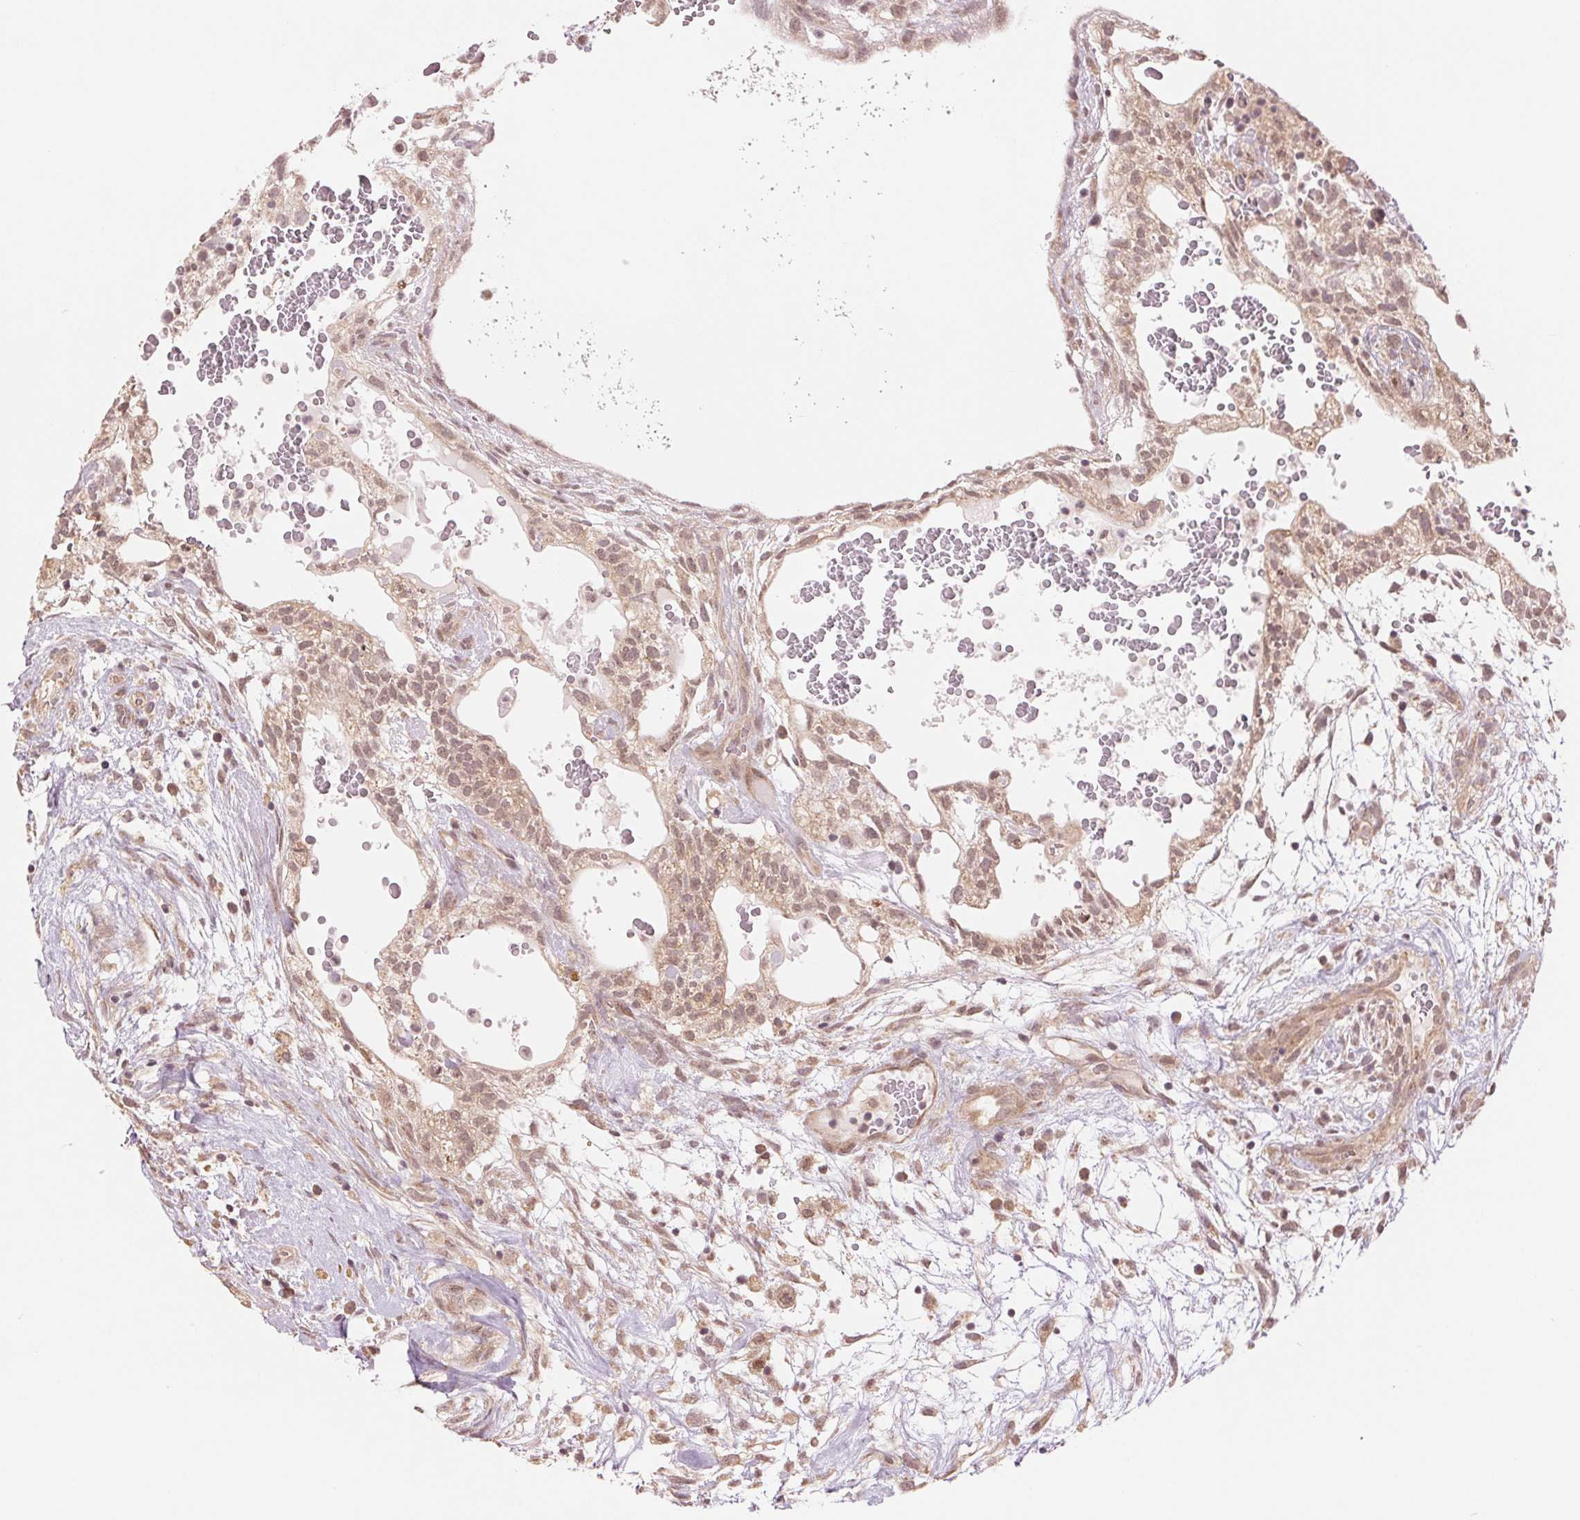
{"staining": {"intensity": "weak", "quantity": ">75%", "location": "cytoplasmic/membranous,nuclear"}, "tissue": "testis cancer", "cell_type": "Tumor cells", "image_type": "cancer", "snomed": [{"axis": "morphology", "description": "Normal tissue, NOS"}, {"axis": "morphology", "description": "Carcinoma, Embryonal, NOS"}, {"axis": "topography", "description": "Testis"}], "caption": "Testis cancer tissue shows weak cytoplasmic/membranous and nuclear positivity in approximately >75% of tumor cells", "gene": "ERI3", "patient": {"sex": "male", "age": 32}}